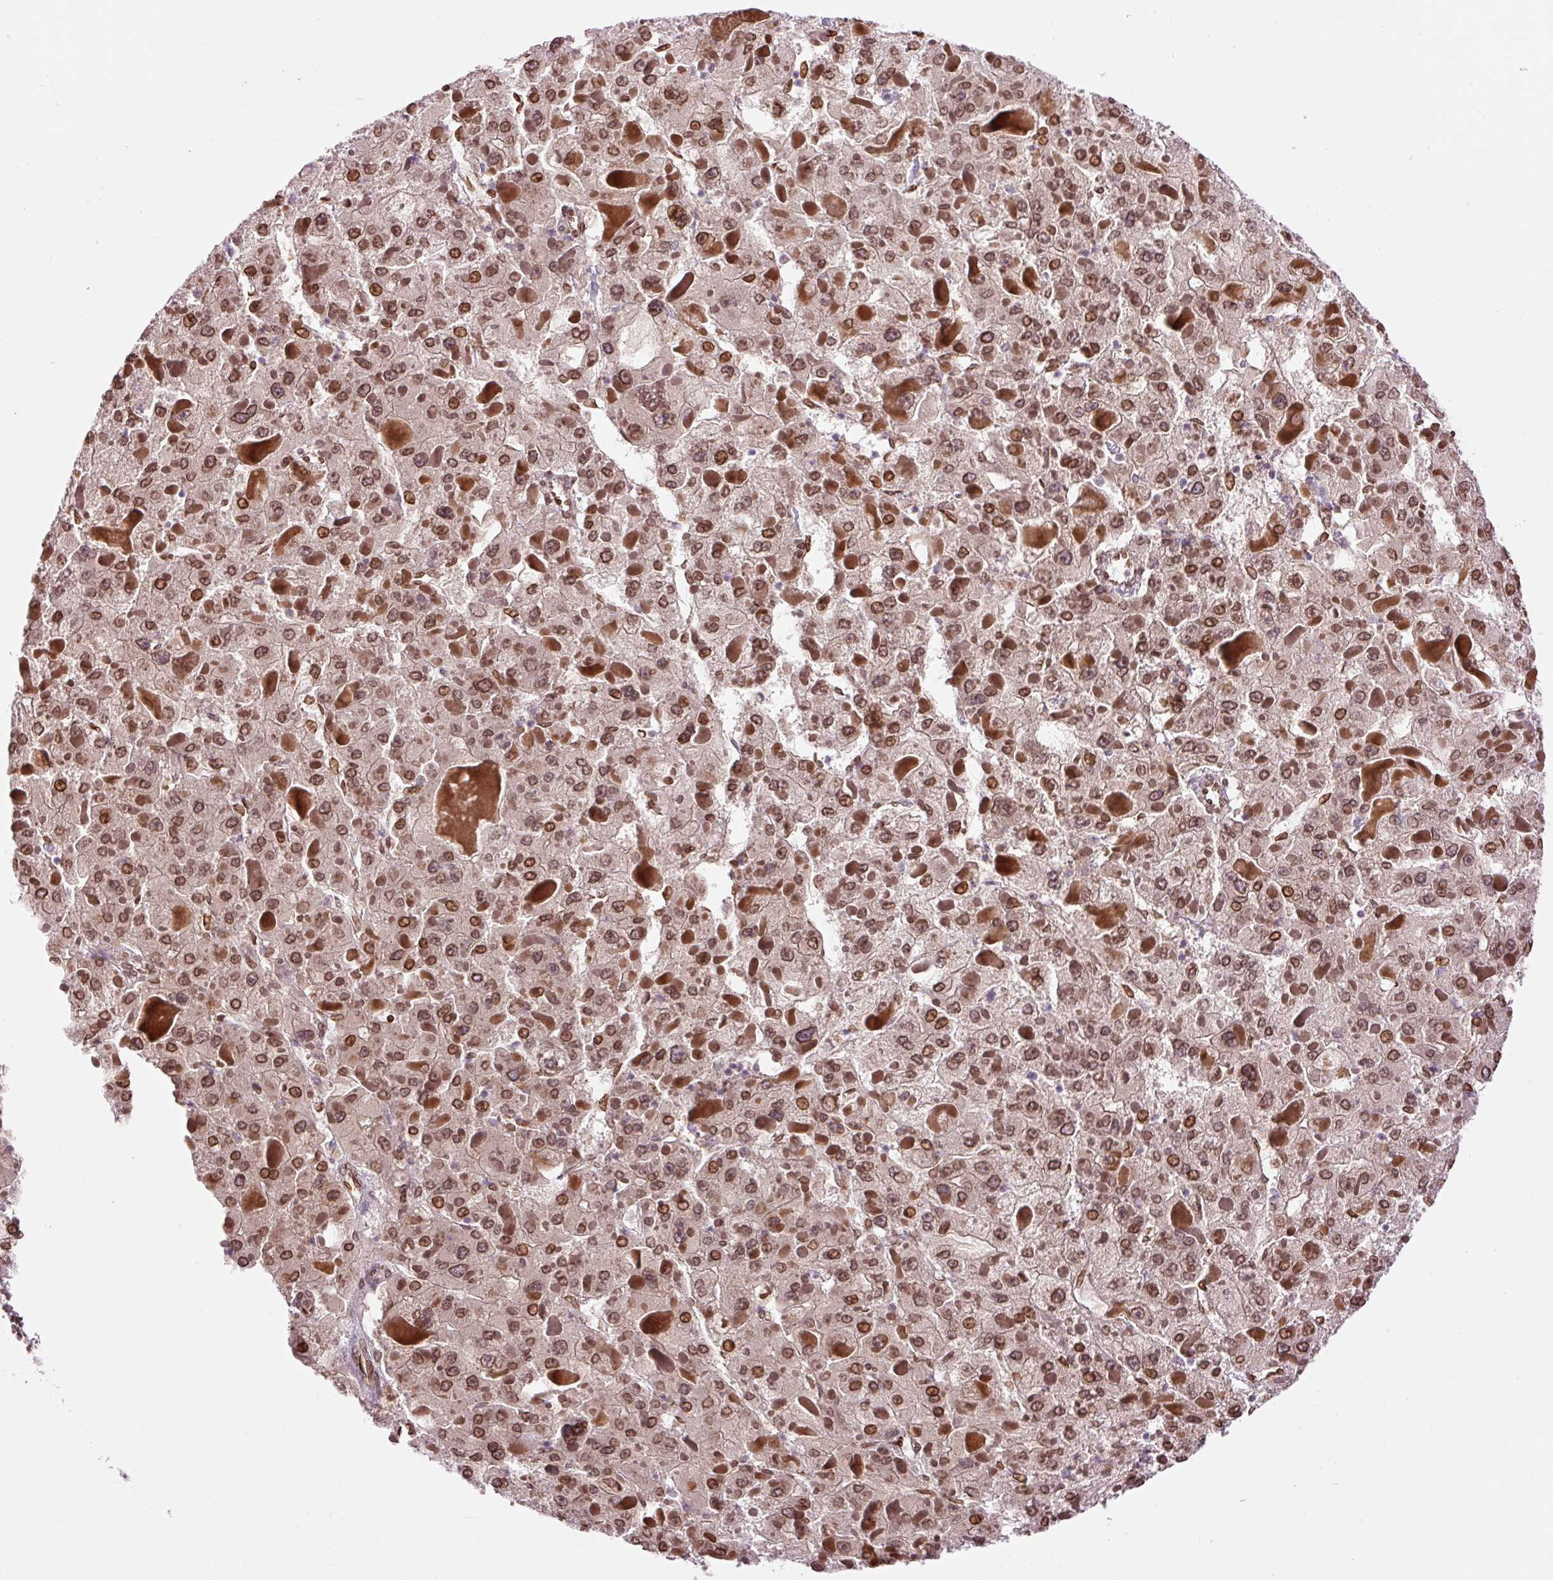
{"staining": {"intensity": "moderate", "quantity": ">75%", "location": "cytoplasmic/membranous,nuclear"}, "tissue": "liver cancer", "cell_type": "Tumor cells", "image_type": "cancer", "snomed": [{"axis": "morphology", "description": "Carcinoma, Hepatocellular, NOS"}, {"axis": "topography", "description": "Liver"}], "caption": "Immunohistochemical staining of human liver cancer (hepatocellular carcinoma) shows moderate cytoplasmic/membranous and nuclear protein staining in approximately >75% of tumor cells. (DAB (3,3'-diaminobenzidine) IHC, brown staining for protein, blue staining for nuclei).", "gene": "ZNF224", "patient": {"sex": "female", "age": 73}}